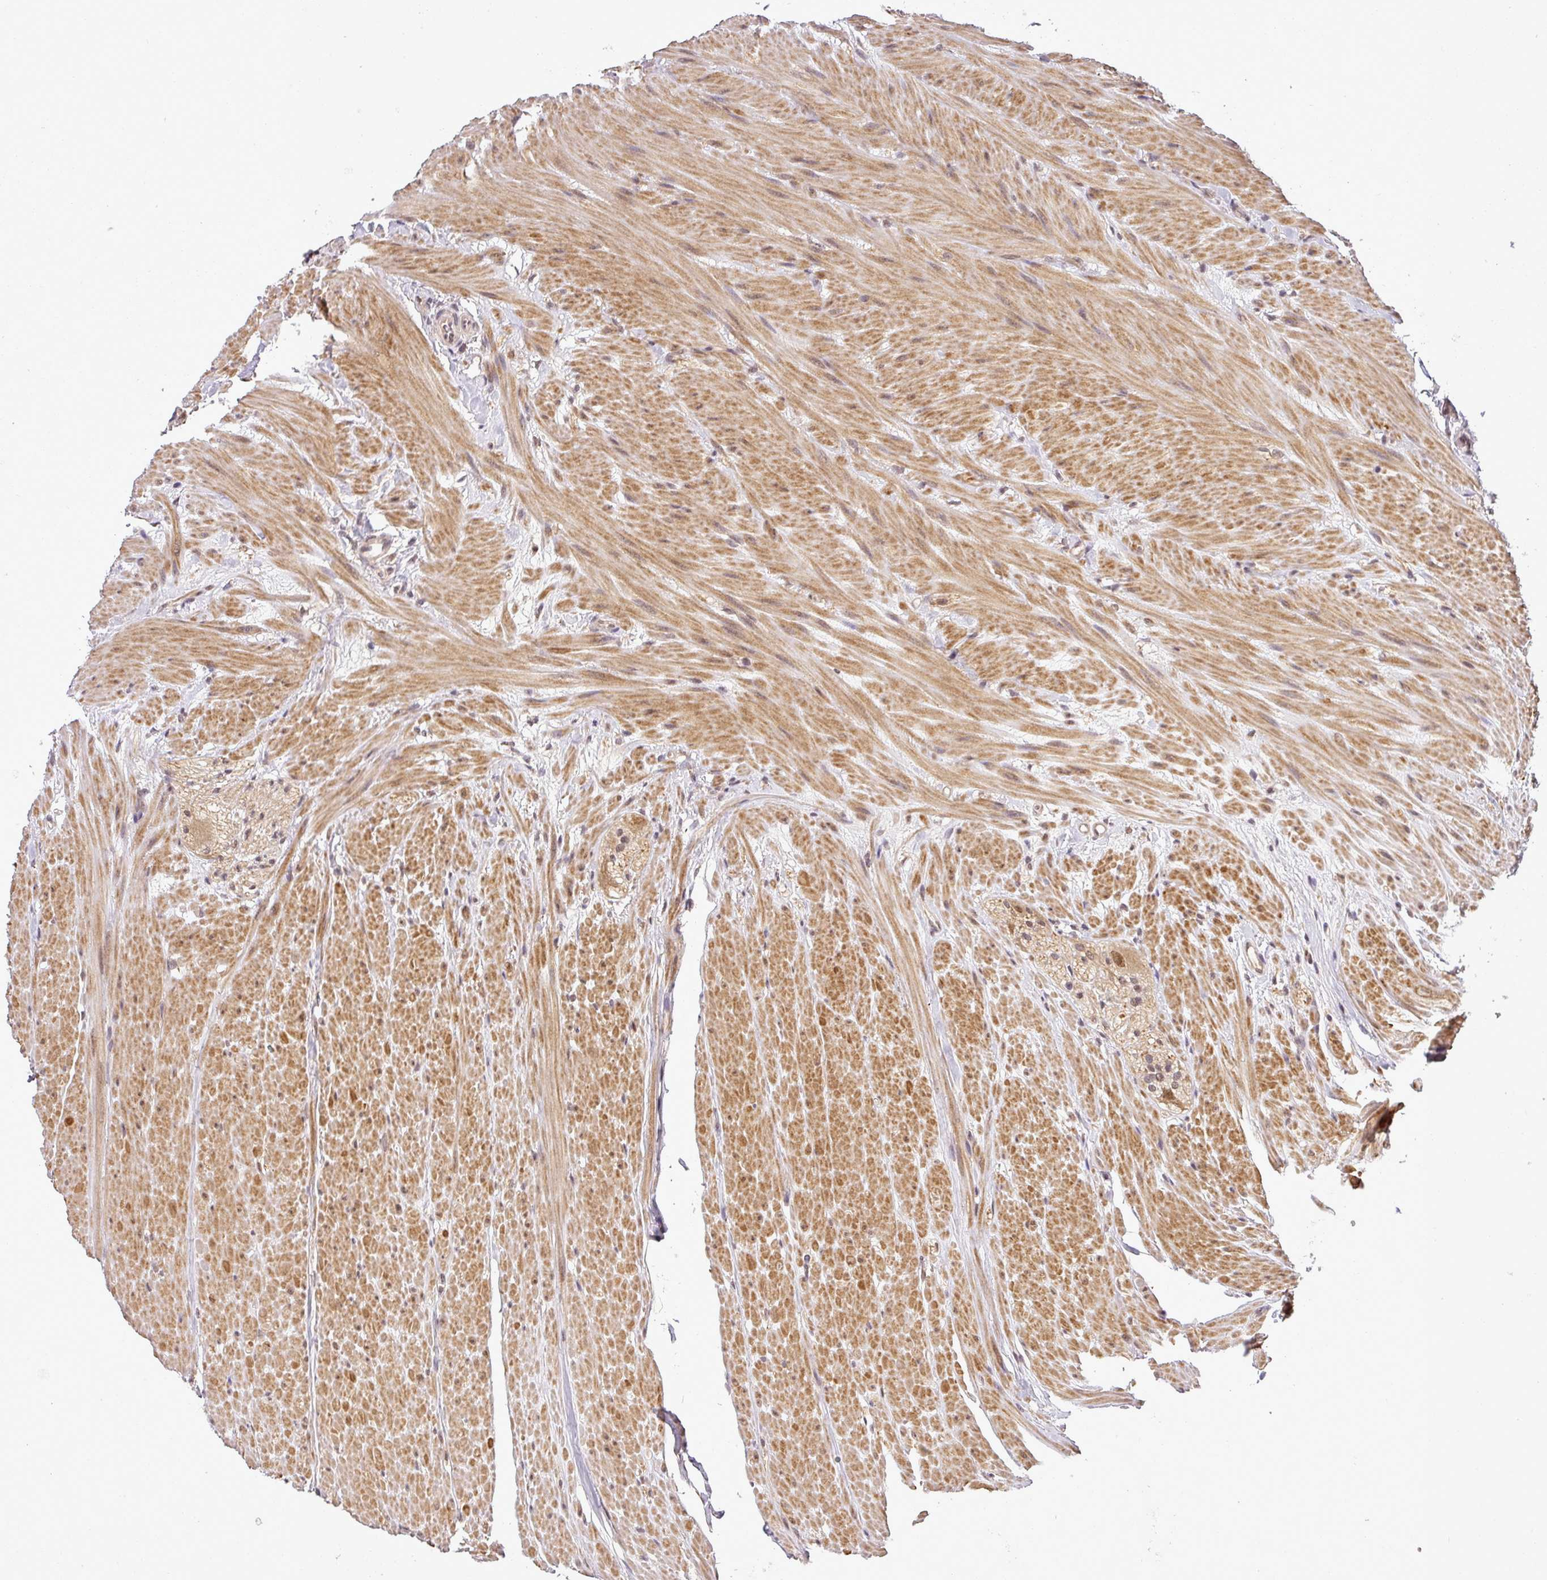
{"staining": {"intensity": "weak", "quantity": ">75%", "location": "cytoplasmic/membranous"}, "tissue": "colon", "cell_type": "Endothelial cells", "image_type": "normal", "snomed": [{"axis": "morphology", "description": "Normal tissue, NOS"}, {"axis": "topography", "description": "Colon"}], "caption": "Protein staining shows weak cytoplasmic/membranous expression in approximately >75% of endothelial cells in normal colon. (DAB (3,3'-diaminobenzidine) = brown stain, brightfield microscopy at high magnification).", "gene": "MFHAS1", "patient": {"sex": "female", "age": 82}}